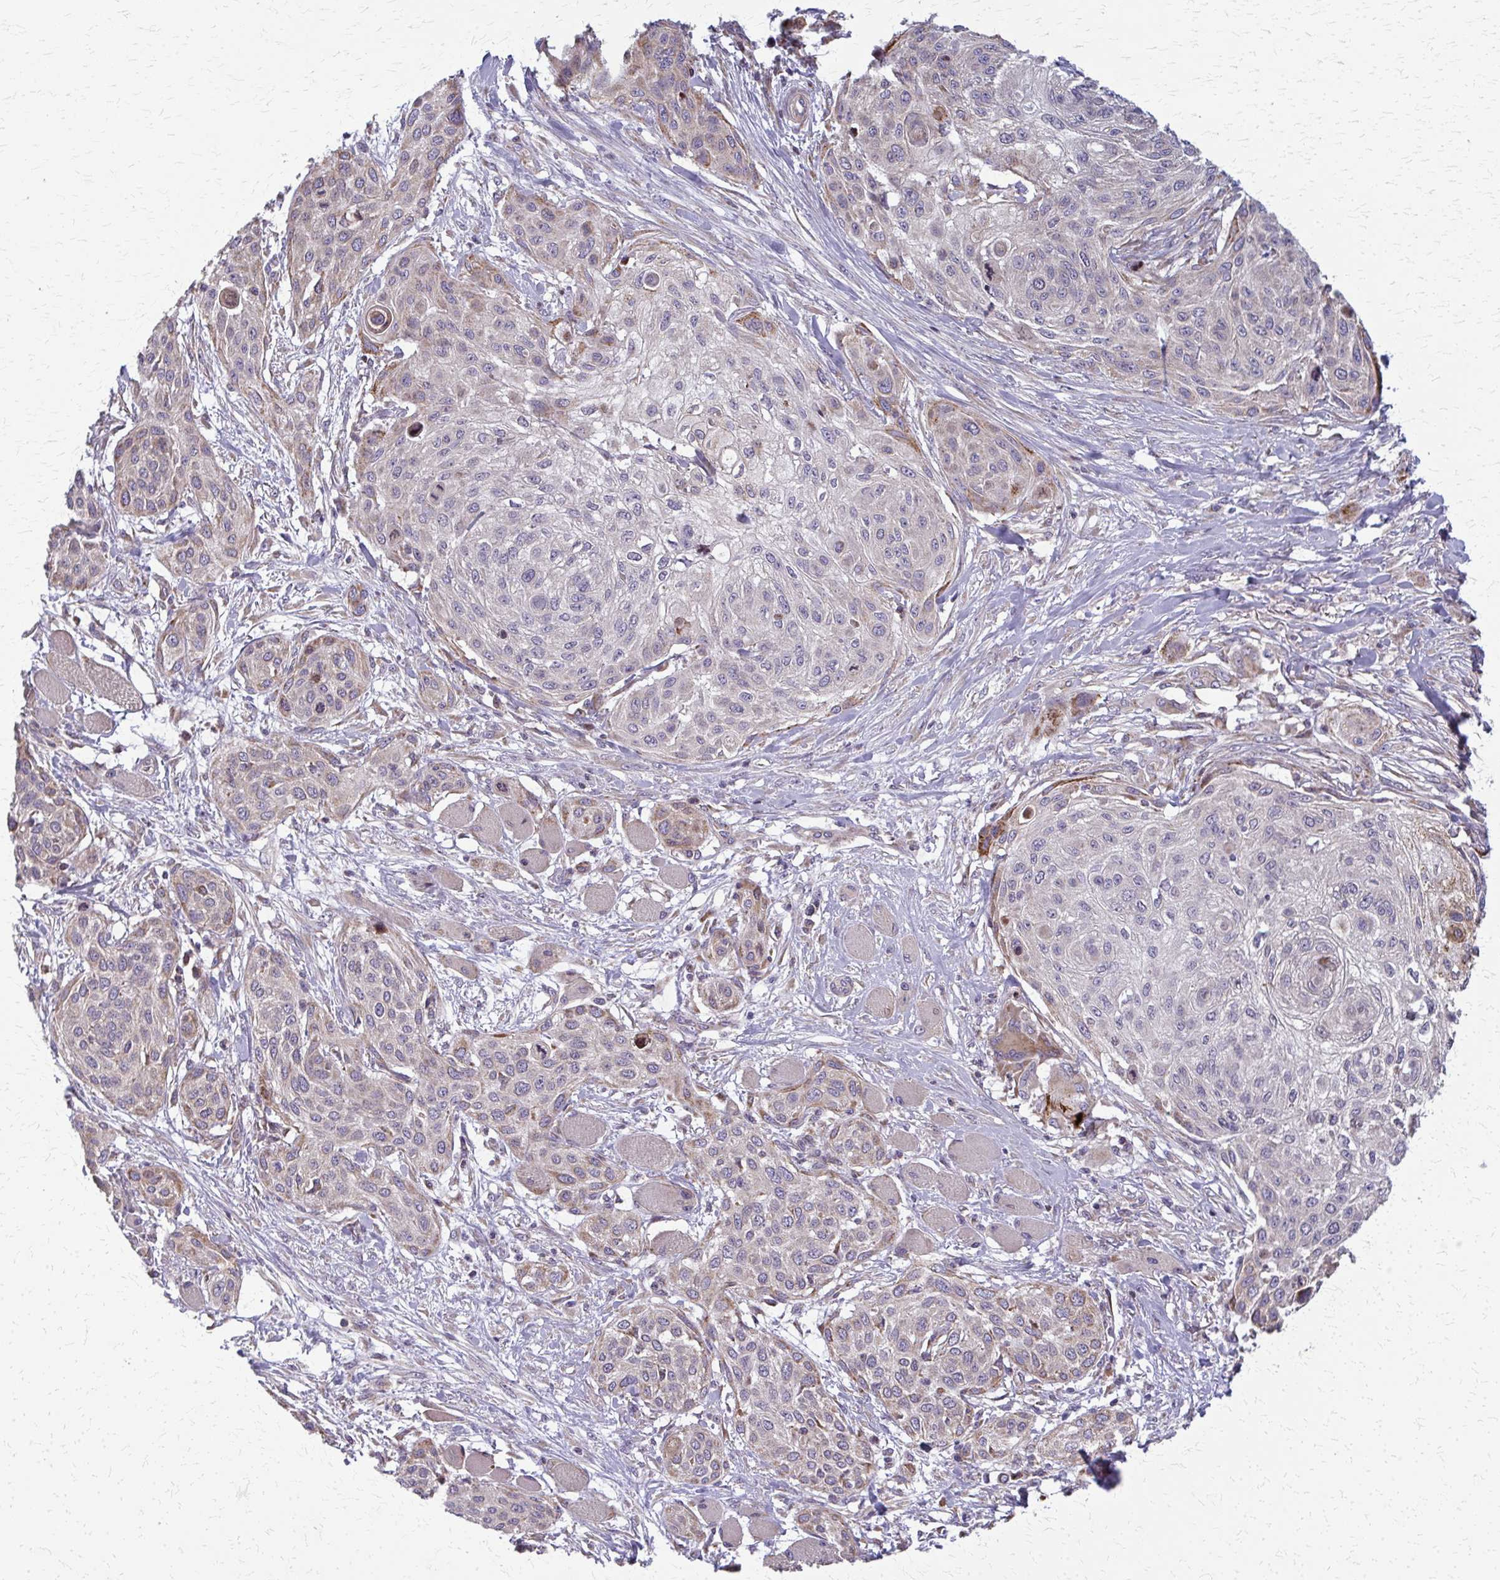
{"staining": {"intensity": "weak", "quantity": "<25%", "location": "cytoplasmic/membranous"}, "tissue": "skin cancer", "cell_type": "Tumor cells", "image_type": "cancer", "snomed": [{"axis": "morphology", "description": "Squamous cell carcinoma, NOS"}, {"axis": "topography", "description": "Skin"}], "caption": "Human squamous cell carcinoma (skin) stained for a protein using IHC displays no positivity in tumor cells.", "gene": "MCCC1", "patient": {"sex": "female", "age": 87}}